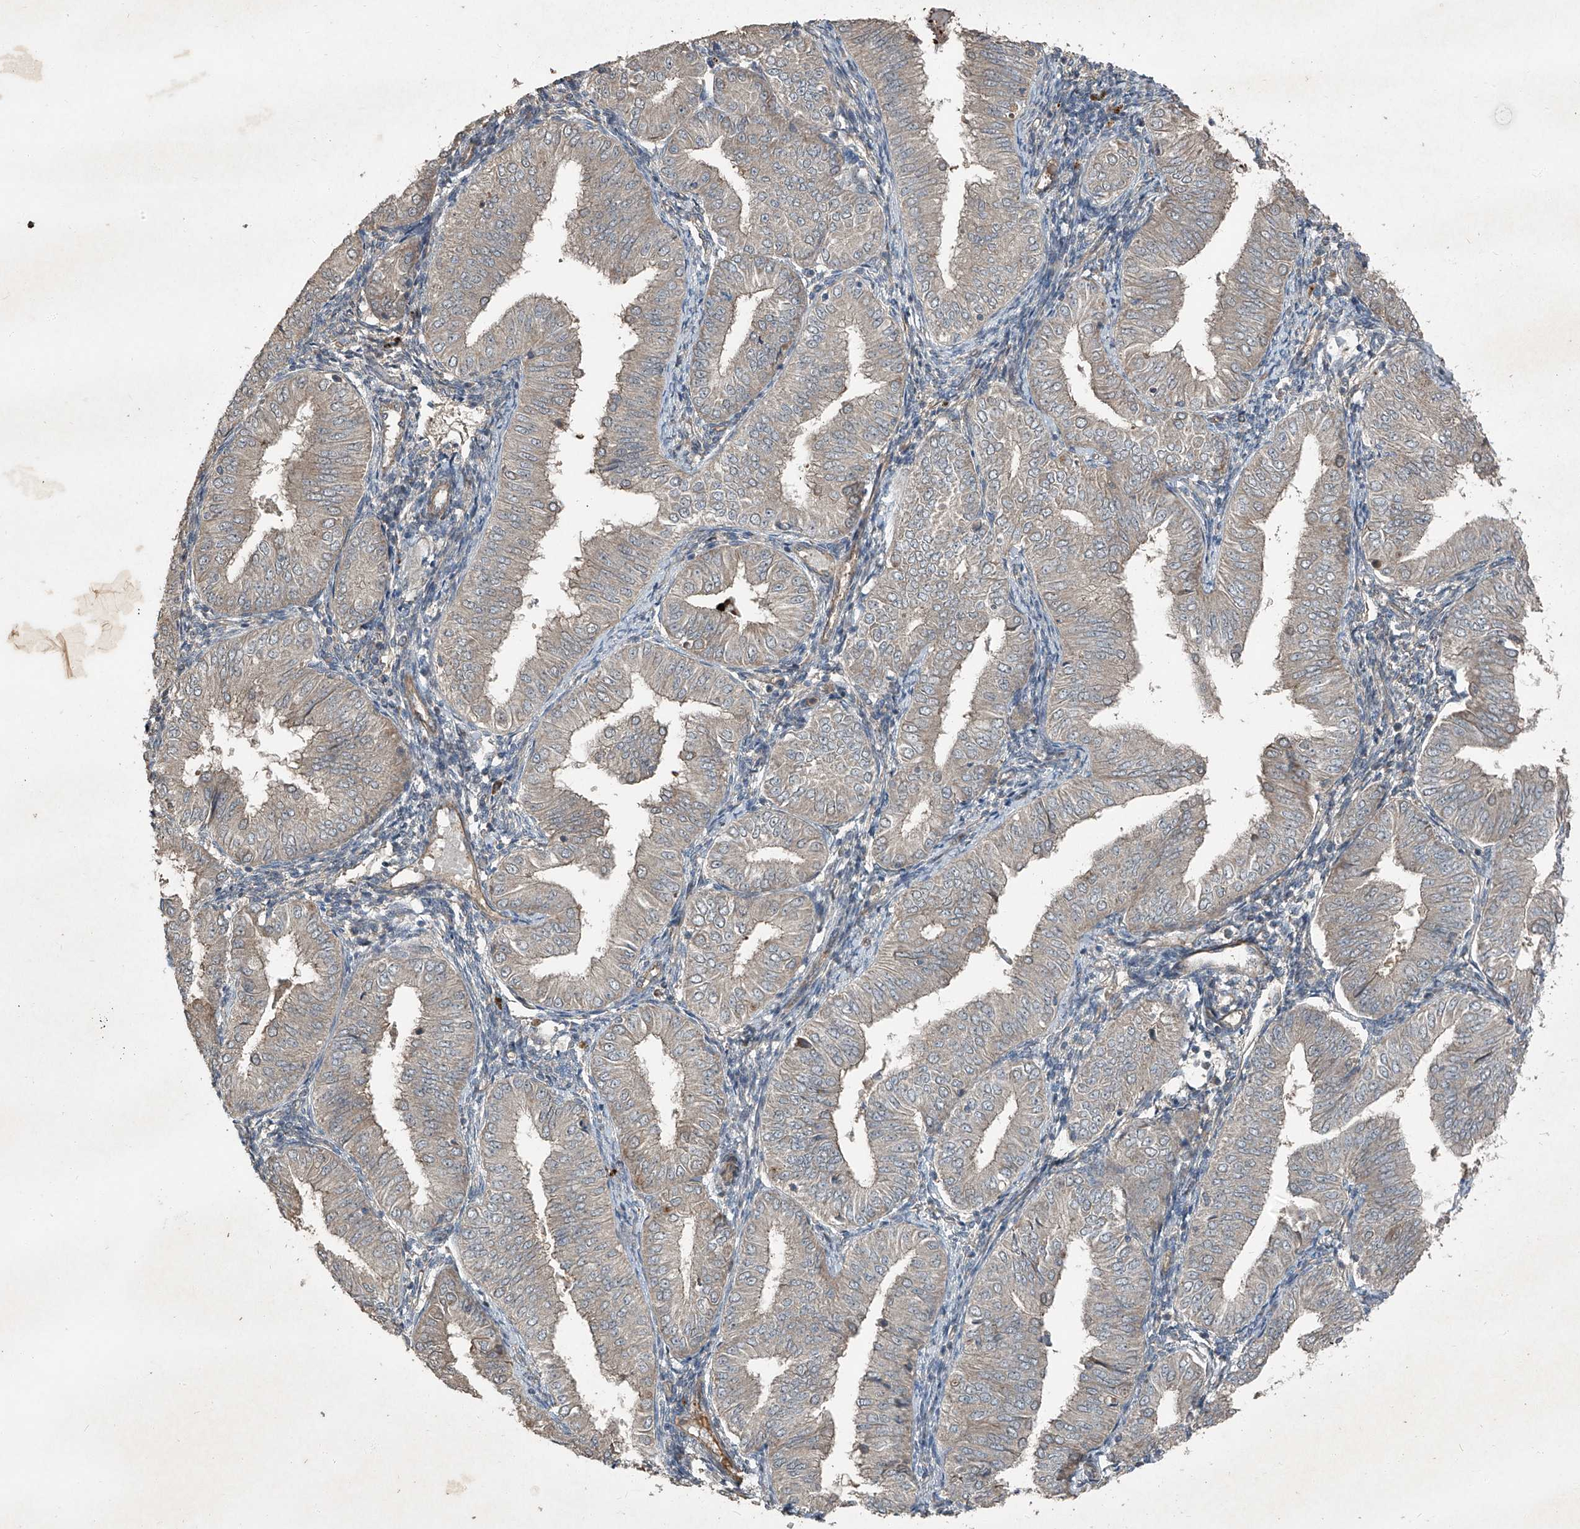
{"staining": {"intensity": "moderate", "quantity": "25%-75%", "location": "cytoplasmic/membranous"}, "tissue": "endometrial cancer", "cell_type": "Tumor cells", "image_type": "cancer", "snomed": [{"axis": "morphology", "description": "Normal tissue, NOS"}, {"axis": "morphology", "description": "Adenocarcinoma, NOS"}, {"axis": "topography", "description": "Endometrium"}], "caption": "There is medium levels of moderate cytoplasmic/membranous expression in tumor cells of endometrial adenocarcinoma, as demonstrated by immunohistochemical staining (brown color).", "gene": "CCN1", "patient": {"sex": "female", "age": 53}}